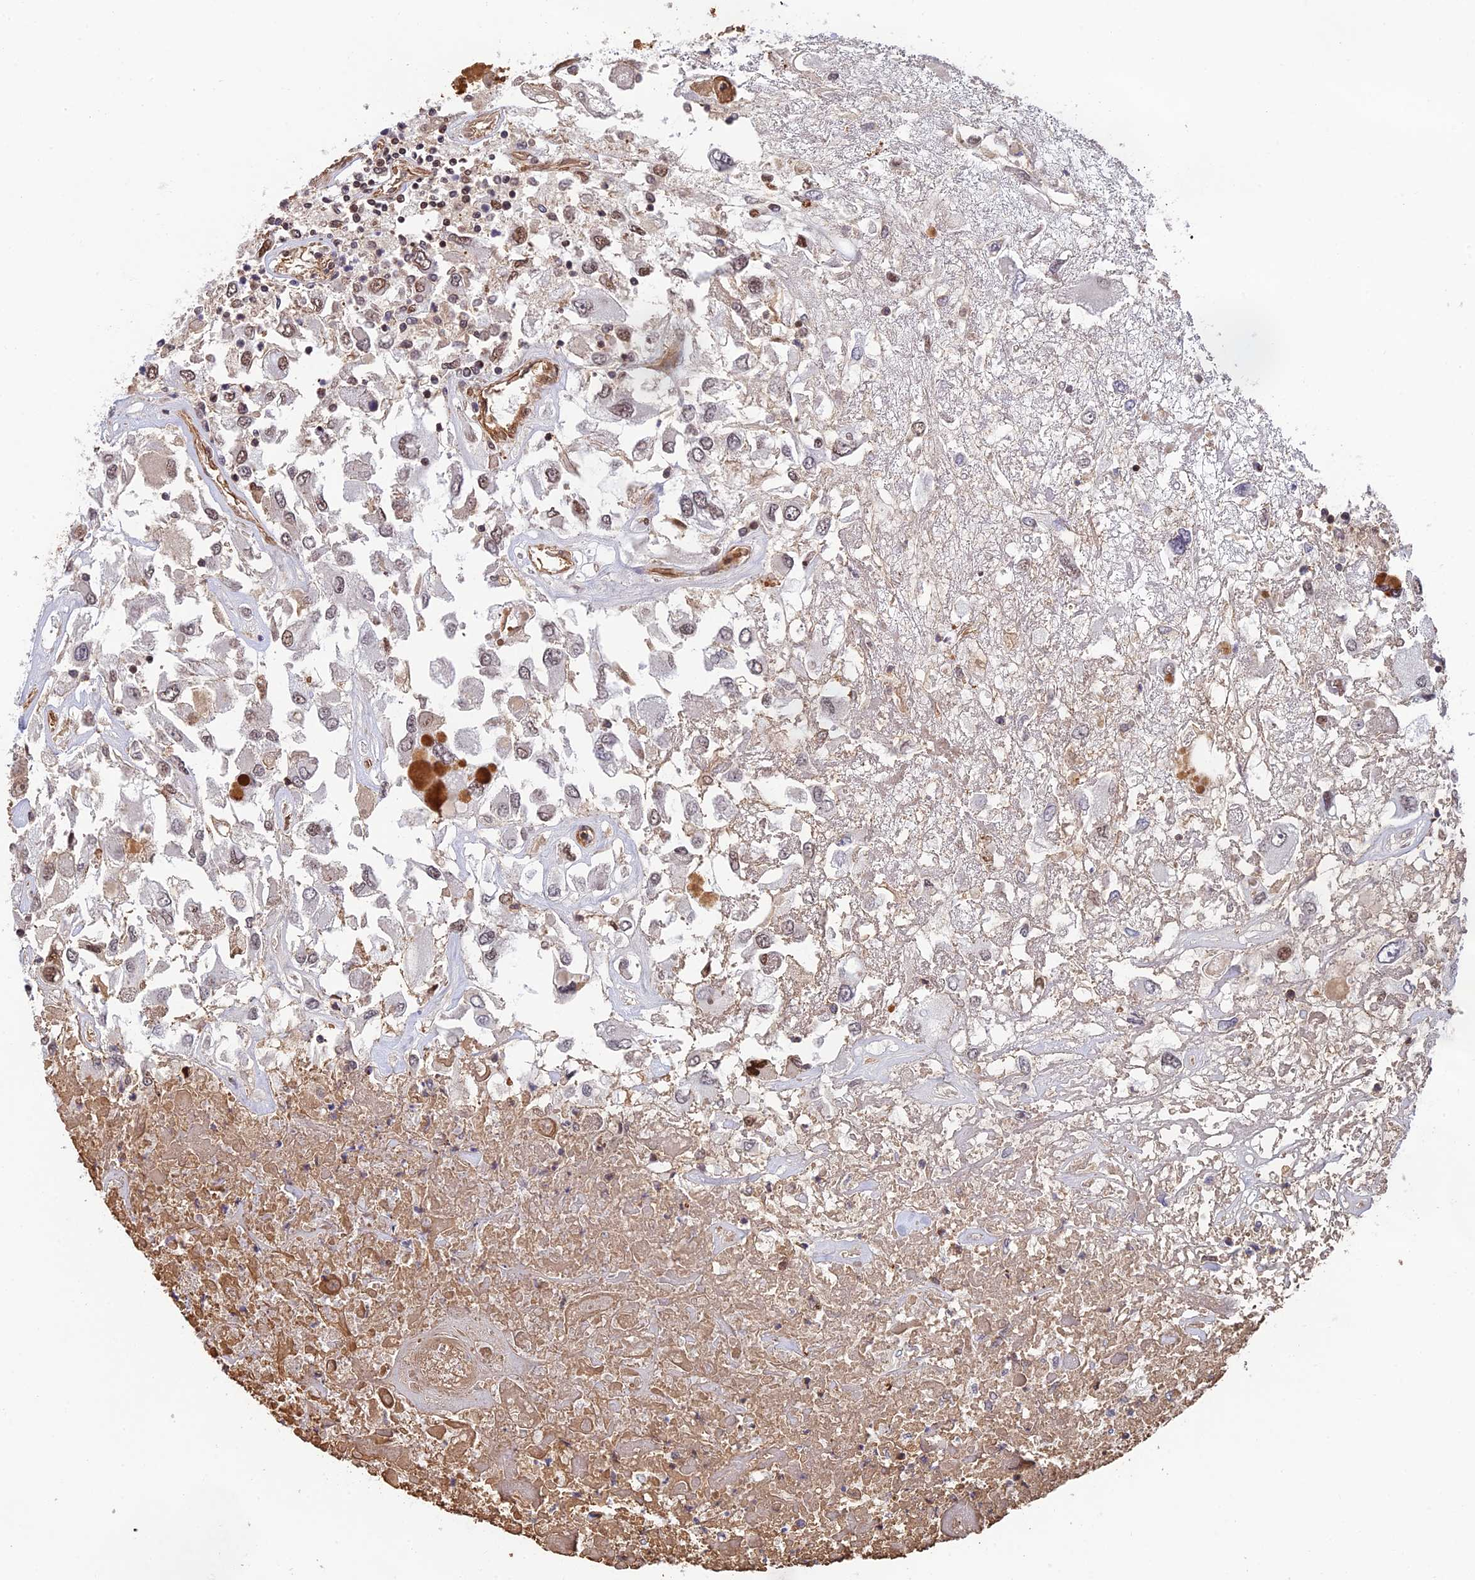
{"staining": {"intensity": "moderate", "quantity": "25%-75%", "location": "nuclear"}, "tissue": "renal cancer", "cell_type": "Tumor cells", "image_type": "cancer", "snomed": [{"axis": "morphology", "description": "Adenocarcinoma, NOS"}, {"axis": "topography", "description": "Kidney"}], "caption": "DAB (3,3'-diaminobenzidine) immunohistochemical staining of adenocarcinoma (renal) demonstrates moderate nuclear protein positivity in about 25%-75% of tumor cells.", "gene": "OSBPL1A", "patient": {"sex": "female", "age": 52}}